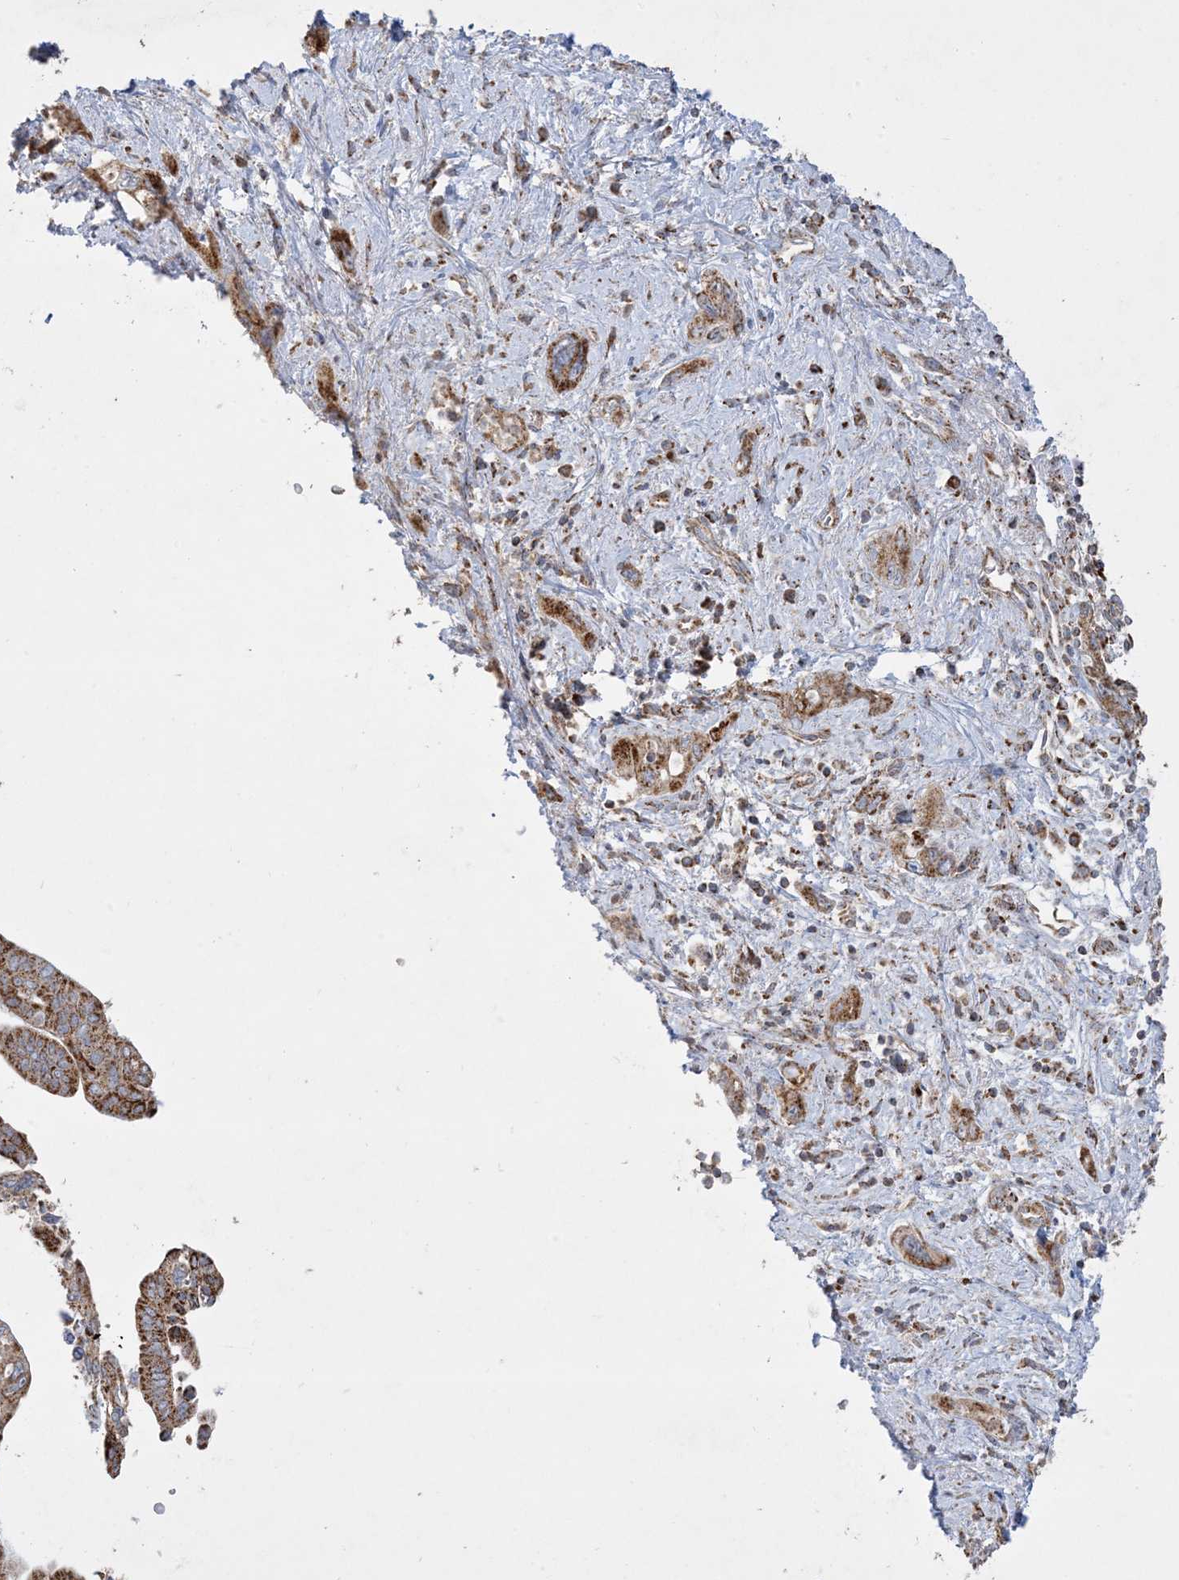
{"staining": {"intensity": "moderate", "quantity": ">75%", "location": "cytoplasmic/membranous"}, "tissue": "pancreatic cancer", "cell_type": "Tumor cells", "image_type": "cancer", "snomed": [{"axis": "morphology", "description": "Adenocarcinoma, NOS"}, {"axis": "topography", "description": "Pancreas"}], "caption": "Immunohistochemical staining of human pancreatic cancer (adenocarcinoma) exhibits medium levels of moderate cytoplasmic/membranous positivity in approximately >75% of tumor cells.", "gene": "NDUFAF3", "patient": {"sex": "female", "age": 73}}